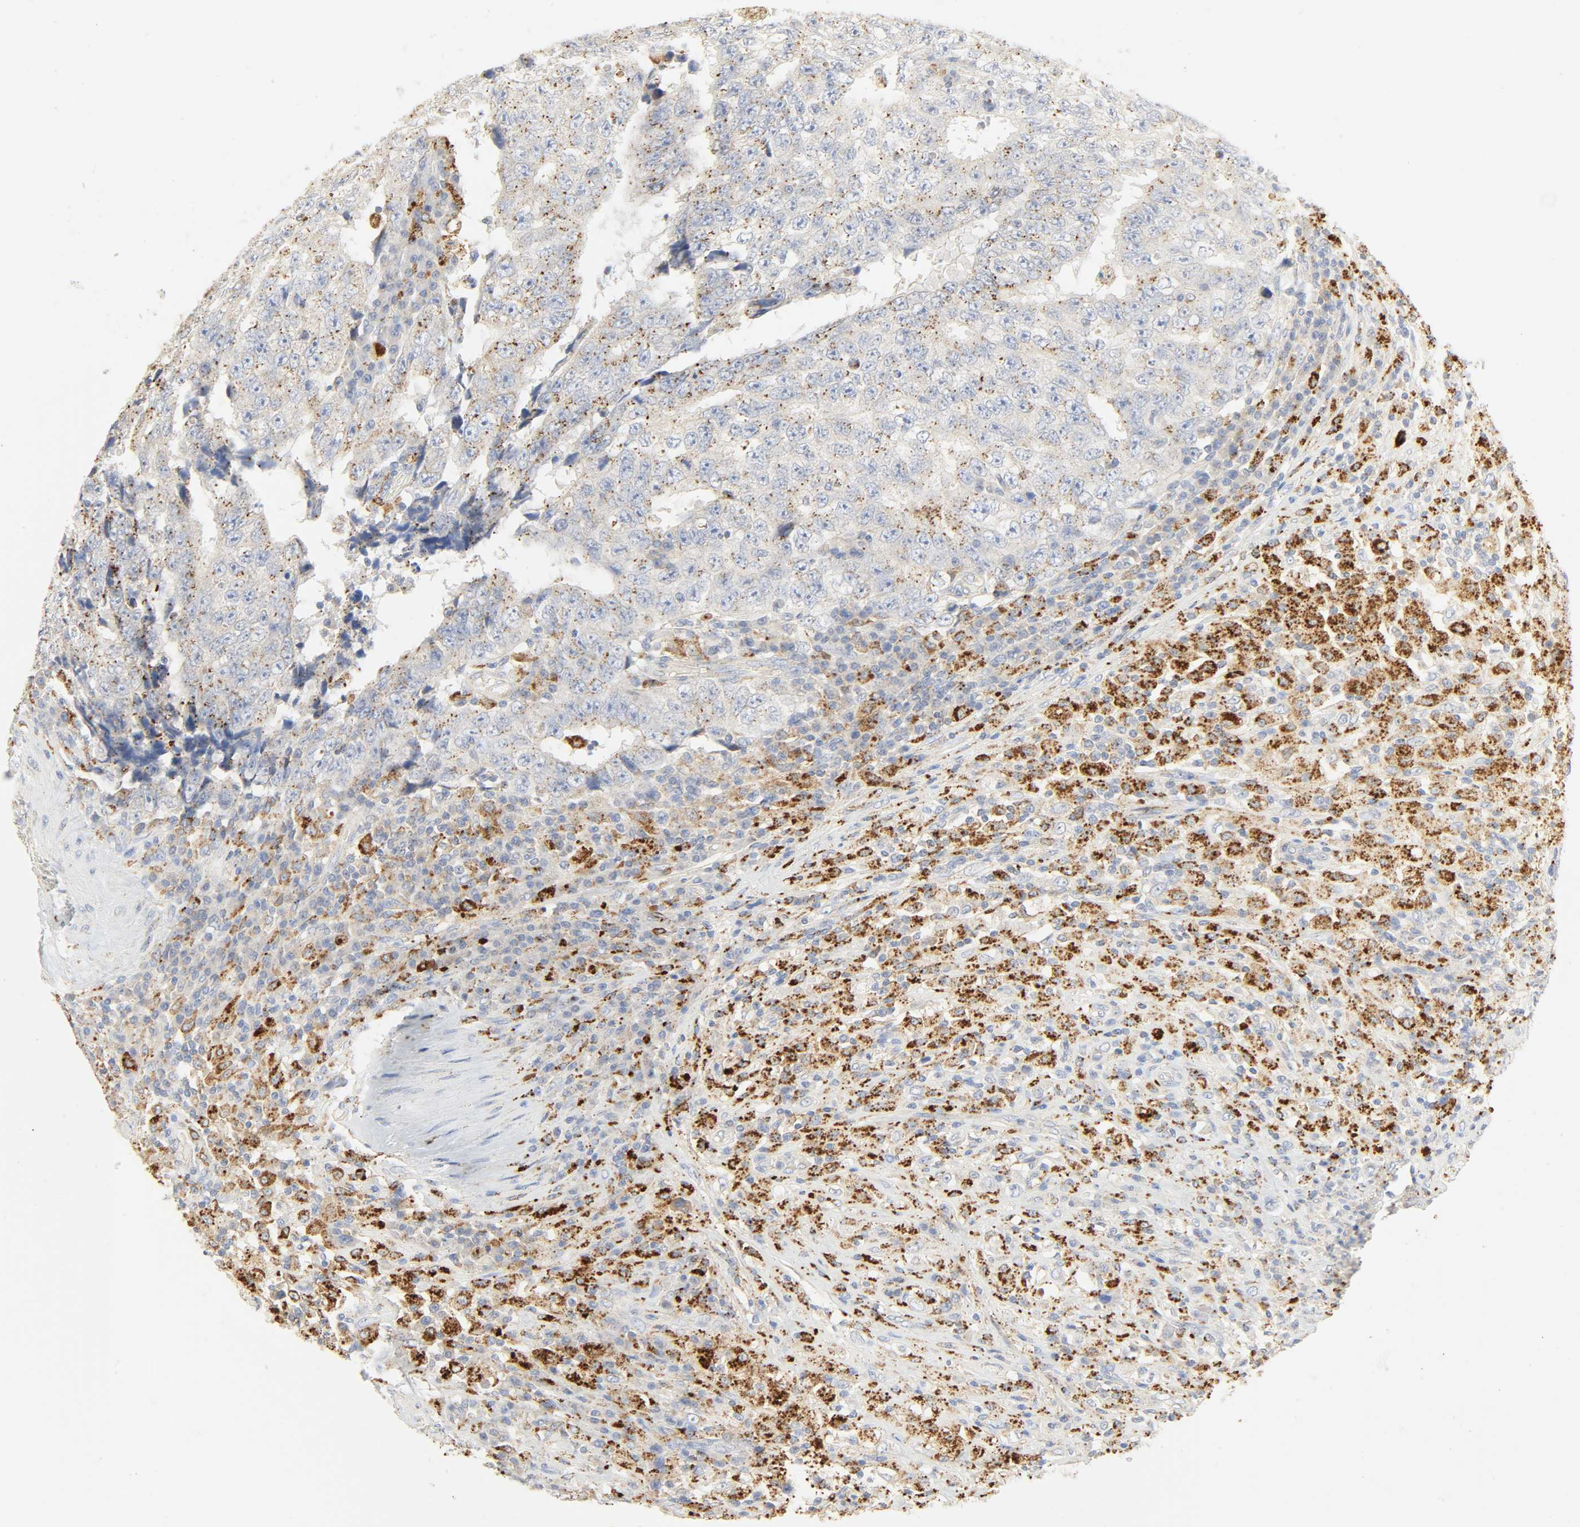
{"staining": {"intensity": "moderate", "quantity": ">75%", "location": "cytoplasmic/membranous"}, "tissue": "testis cancer", "cell_type": "Tumor cells", "image_type": "cancer", "snomed": [{"axis": "morphology", "description": "Necrosis, NOS"}, {"axis": "morphology", "description": "Carcinoma, Embryonal, NOS"}, {"axis": "topography", "description": "Testis"}], "caption": "Human embryonal carcinoma (testis) stained for a protein (brown) shows moderate cytoplasmic/membranous positive expression in approximately >75% of tumor cells.", "gene": "CAMK2A", "patient": {"sex": "male", "age": 19}}